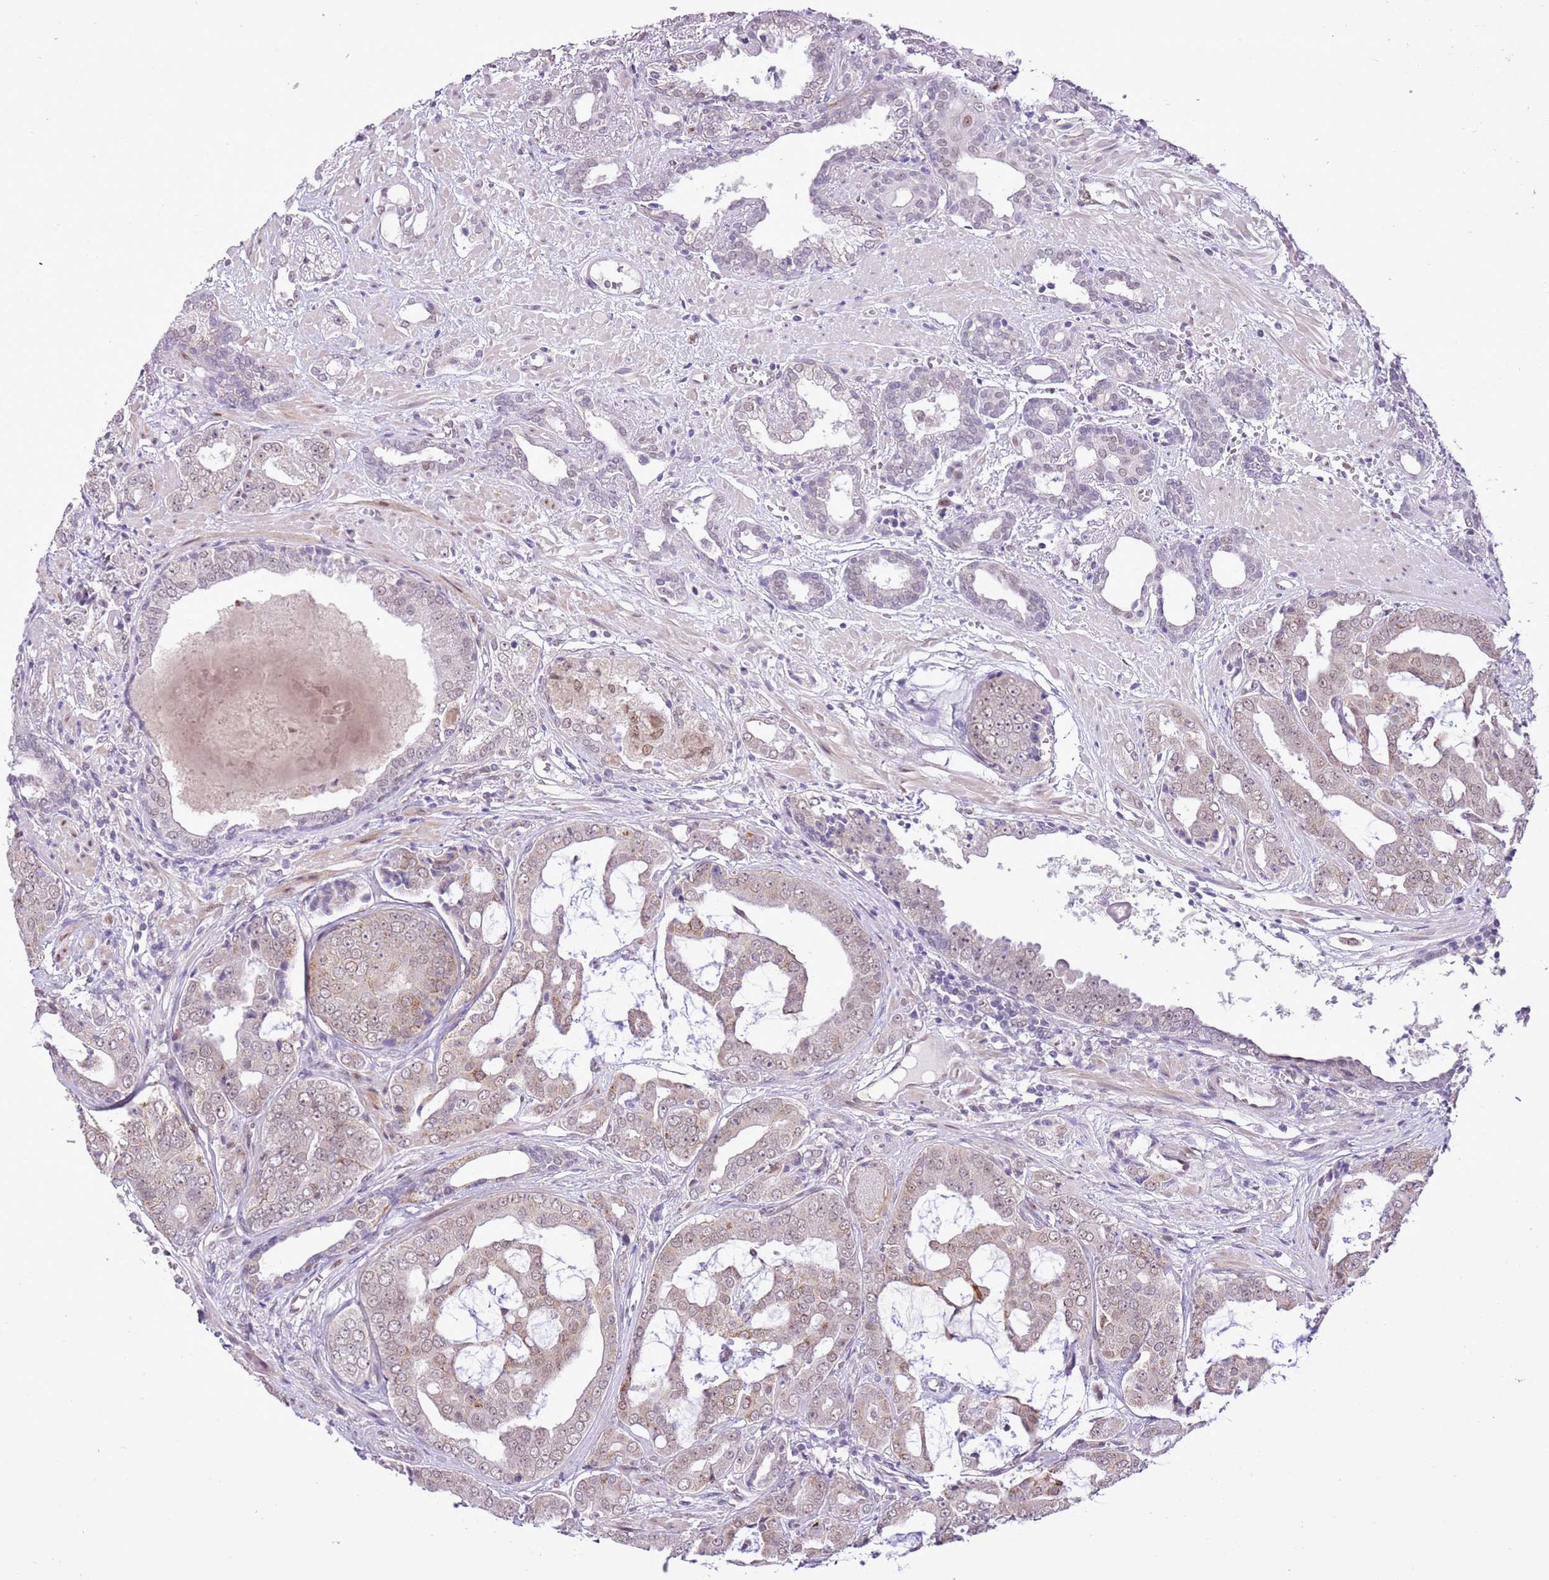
{"staining": {"intensity": "weak", "quantity": "25%-75%", "location": "nuclear"}, "tissue": "prostate cancer", "cell_type": "Tumor cells", "image_type": "cancer", "snomed": [{"axis": "morphology", "description": "Adenocarcinoma, High grade"}, {"axis": "topography", "description": "Prostate"}], "caption": "IHC photomicrograph of neoplastic tissue: human prostate cancer (adenocarcinoma (high-grade)) stained using immunohistochemistry (IHC) reveals low levels of weak protein expression localized specifically in the nuclear of tumor cells, appearing as a nuclear brown color.", "gene": "NACC2", "patient": {"sex": "male", "age": 71}}